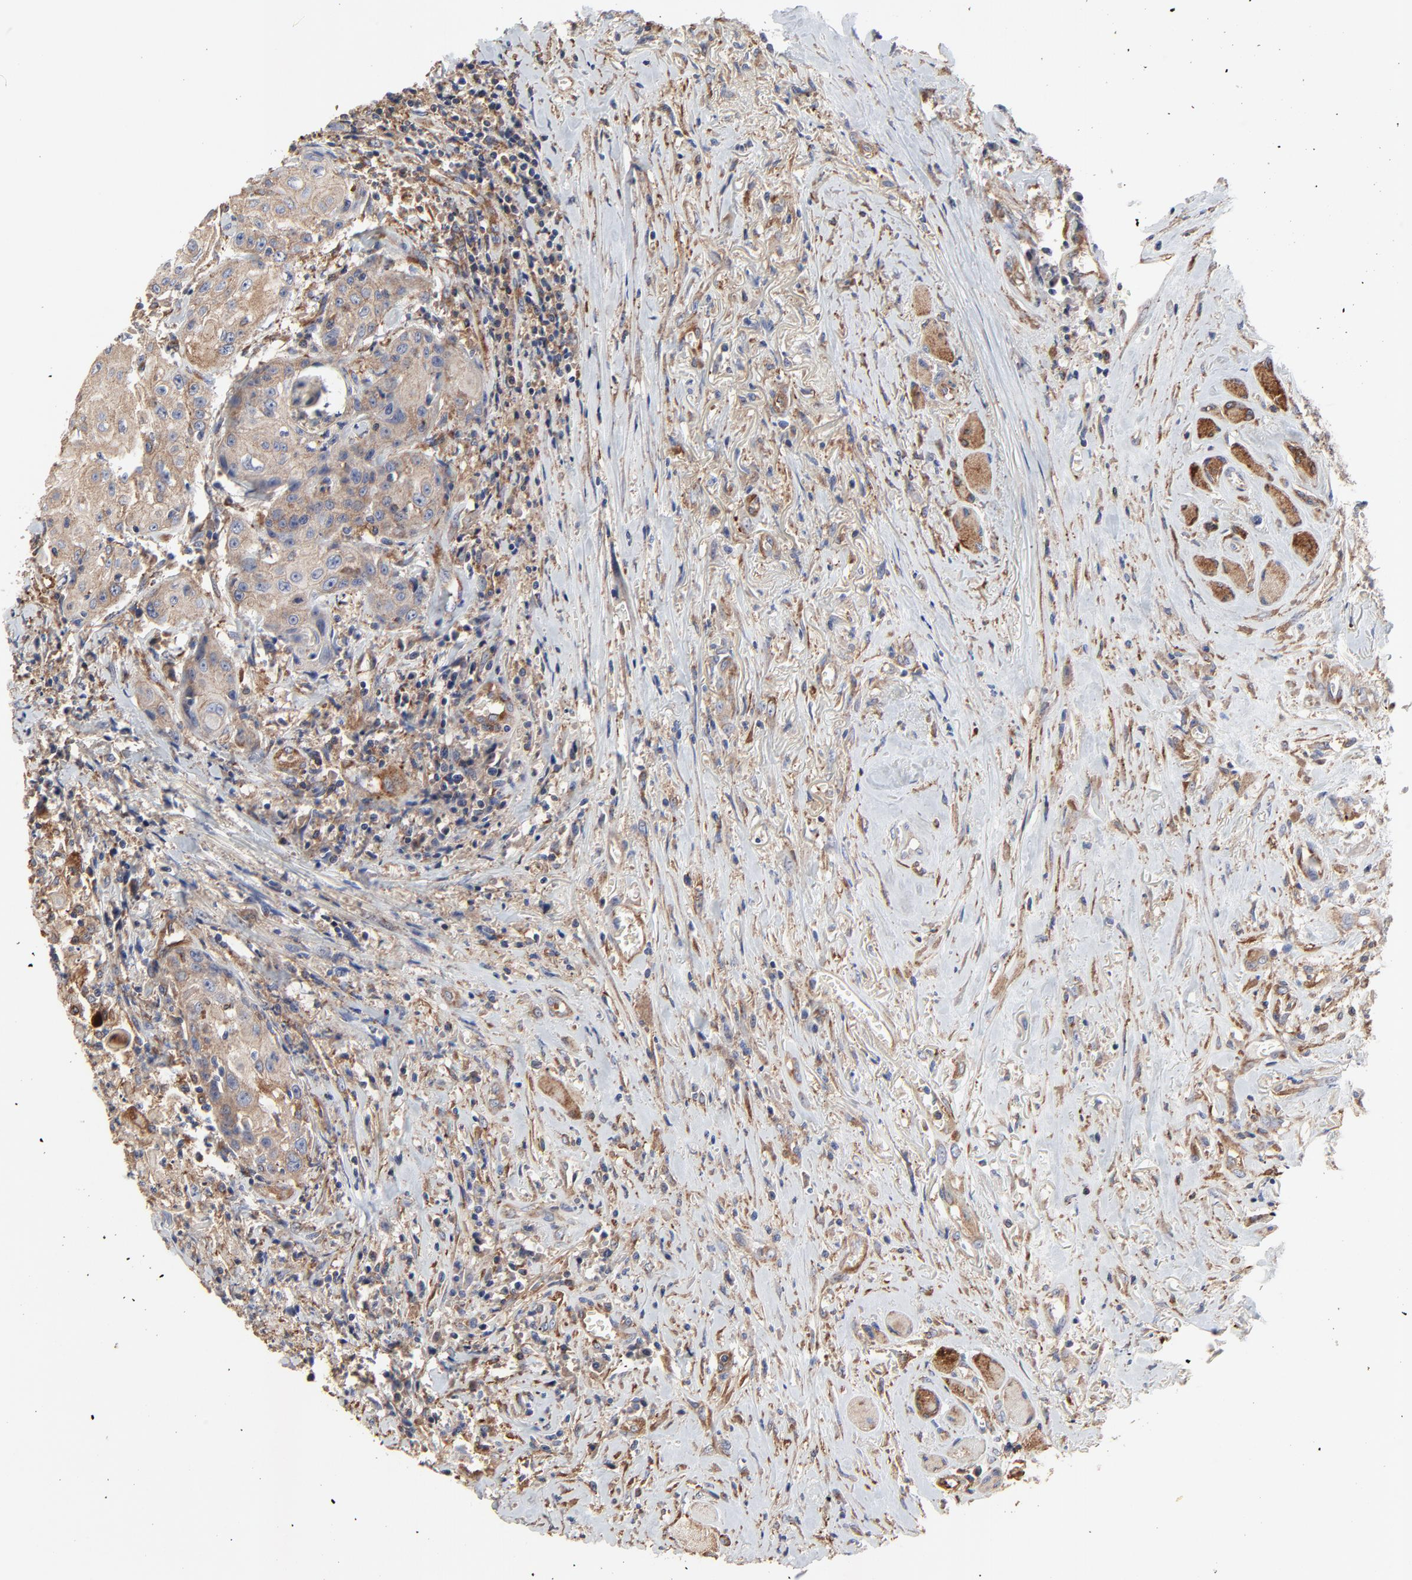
{"staining": {"intensity": "moderate", "quantity": ">75%", "location": "cytoplasmic/membranous"}, "tissue": "head and neck cancer", "cell_type": "Tumor cells", "image_type": "cancer", "snomed": [{"axis": "morphology", "description": "Squamous cell carcinoma, NOS"}, {"axis": "topography", "description": "Oral tissue"}, {"axis": "topography", "description": "Head-Neck"}], "caption": "Immunohistochemistry (IHC) of human head and neck cancer shows medium levels of moderate cytoplasmic/membranous expression in about >75% of tumor cells.", "gene": "NXF3", "patient": {"sex": "female", "age": 82}}